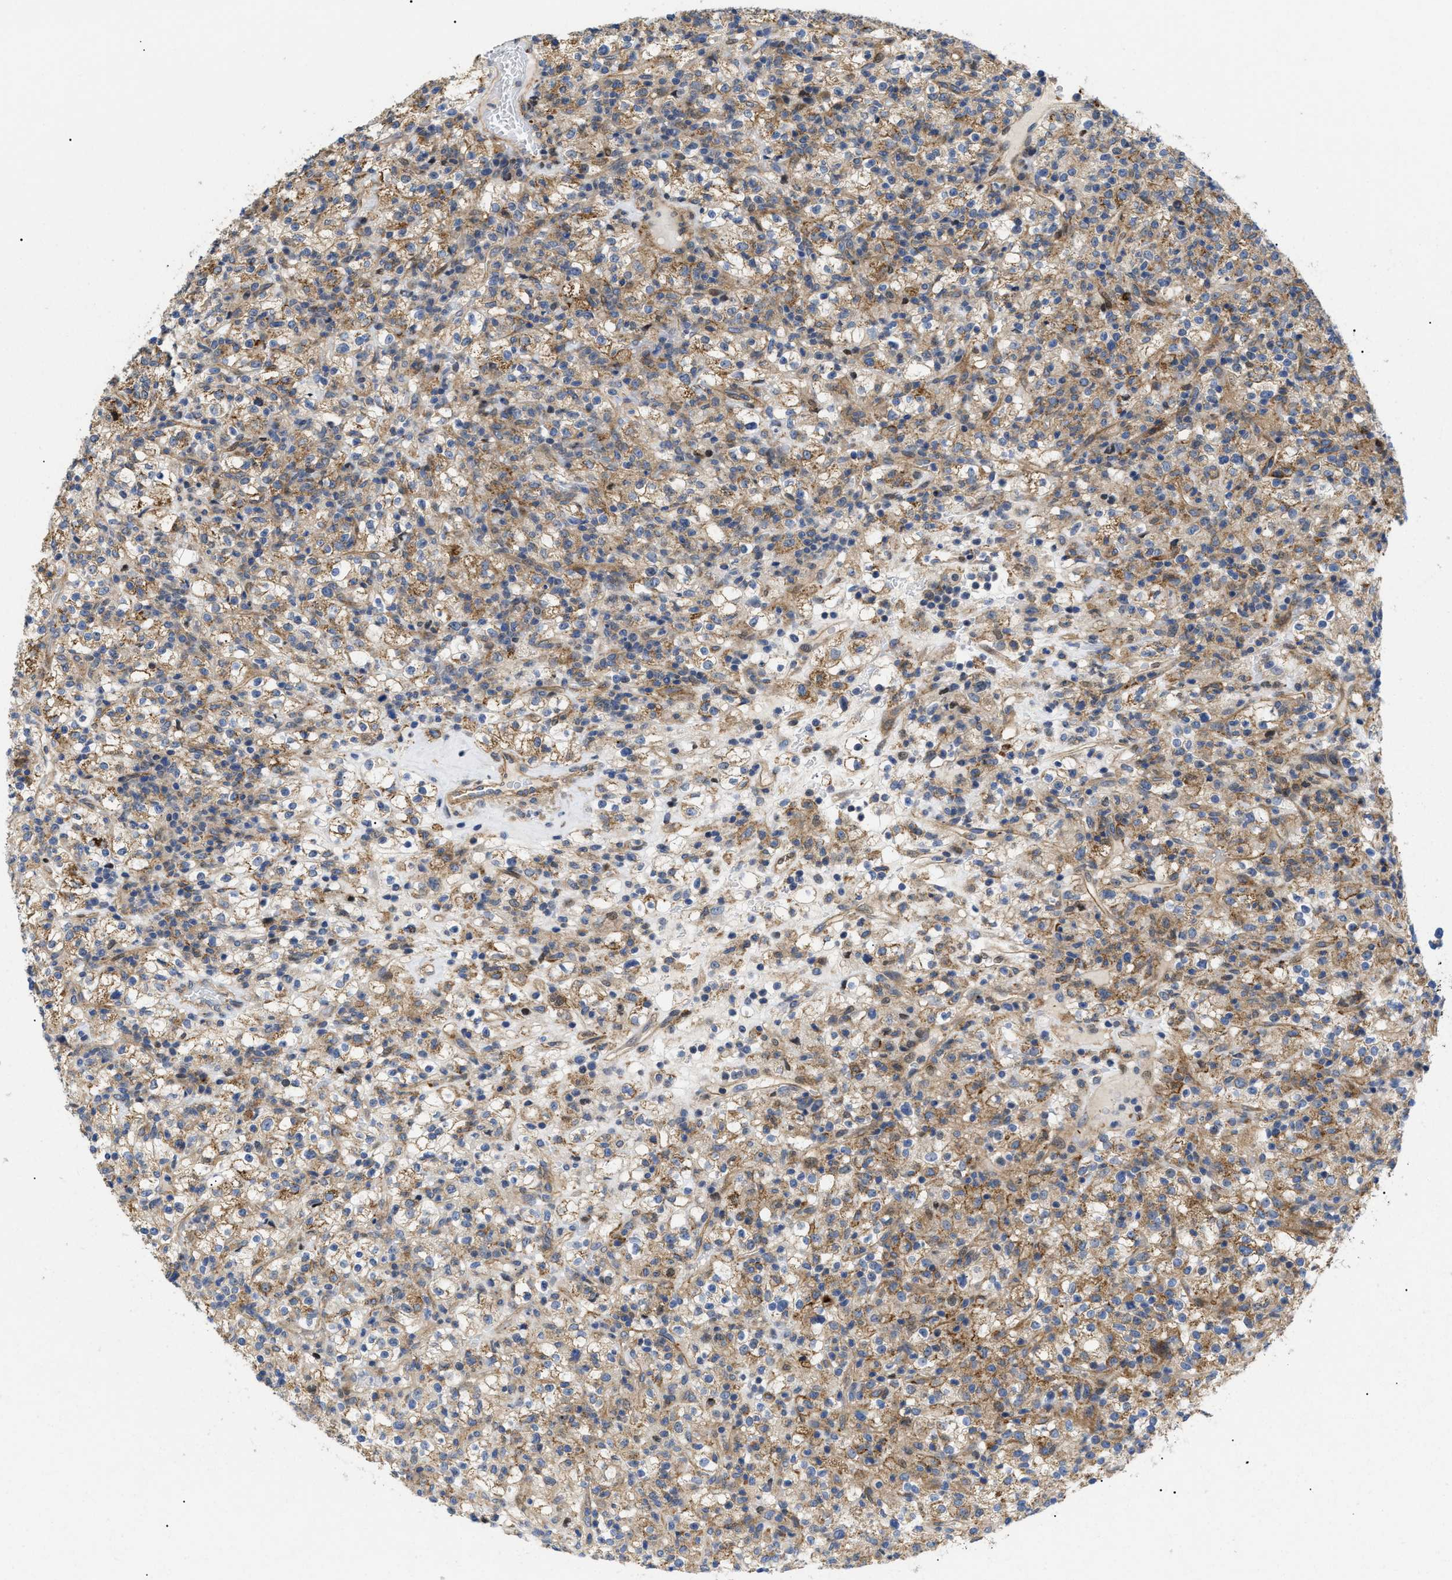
{"staining": {"intensity": "moderate", "quantity": ">75%", "location": "cytoplasmic/membranous"}, "tissue": "renal cancer", "cell_type": "Tumor cells", "image_type": "cancer", "snomed": [{"axis": "morphology", "description": "Normal tissue, NOS"}, {"axis": "morphology", "description": "Adenocarcinoma, NOS"}, {"axis": "topography", "description": "Kidney"}], "caption": "Immunohistochemistry (IHC) (DAB) staining of human renal cancer (adenocarcinoma) demonstrates moderate cytoplasmic/membranous protein positivity in about >75% of tumor cells. Using DAB (brown) and hematoxylin (blue) stains, captured at high magnification using brightfield microscopy.", "gene": "SFXN5", "patient": {"sex": "female", "age": 72}}